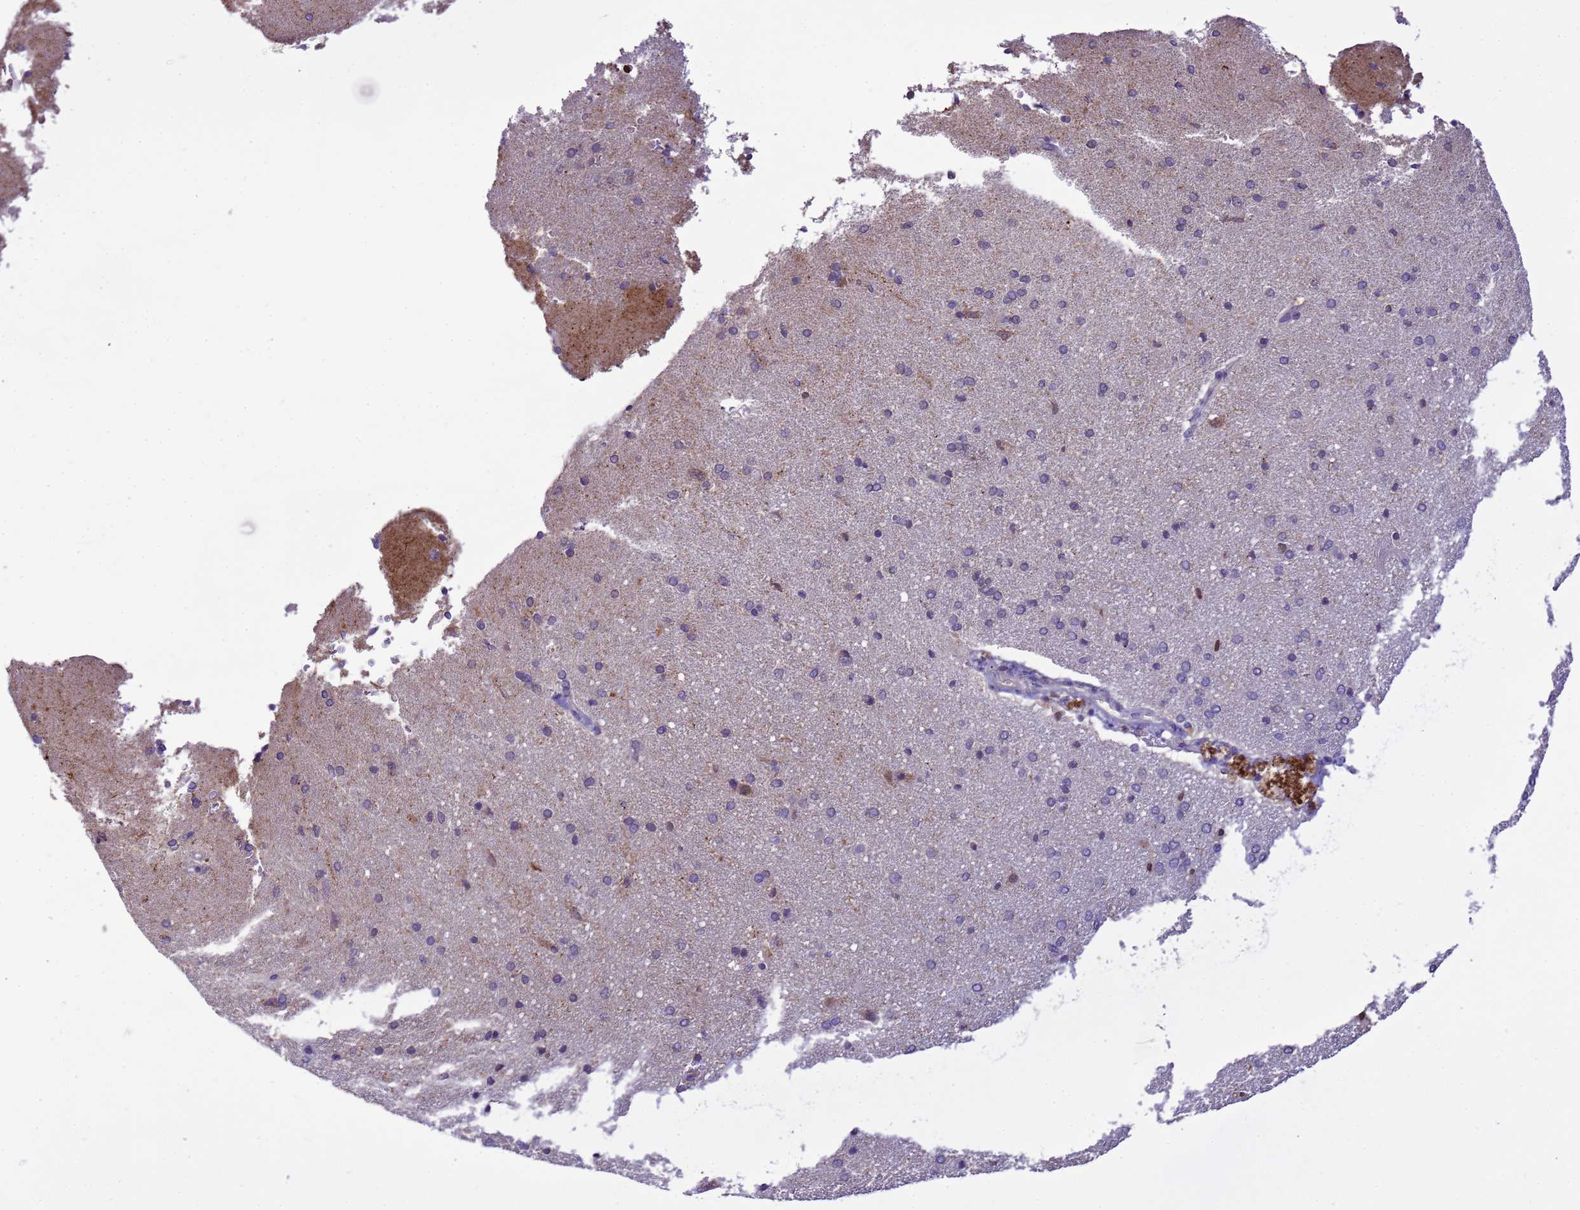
{"staining": {"intensity": "negative", "quantity": "none", "location": "none"}, "tissue": "cerebral cortex", "cell_type": "Endothelial cells", "image_type": "normal", "snomed": [{"axis": "morphology", "description": "Normal tissue, NOS"}, {"axis": "topography", "description": "Cerebral cortex"}], "caption": "A high-resolution micrograph shows immunohistochemistry (IHC) staining of normal cerebral cortex, which exhibits no significant positivity in endothelial cells. (Stains: DAB (3,3'-diaminobenzidine) immunohistochemistry (IHC) with hematoxylin counter stain, Microscopy: brightfield microscopy at high magnification).", "gene": "PLCXD3", "patient": {"sex": "male", "age": 62}}